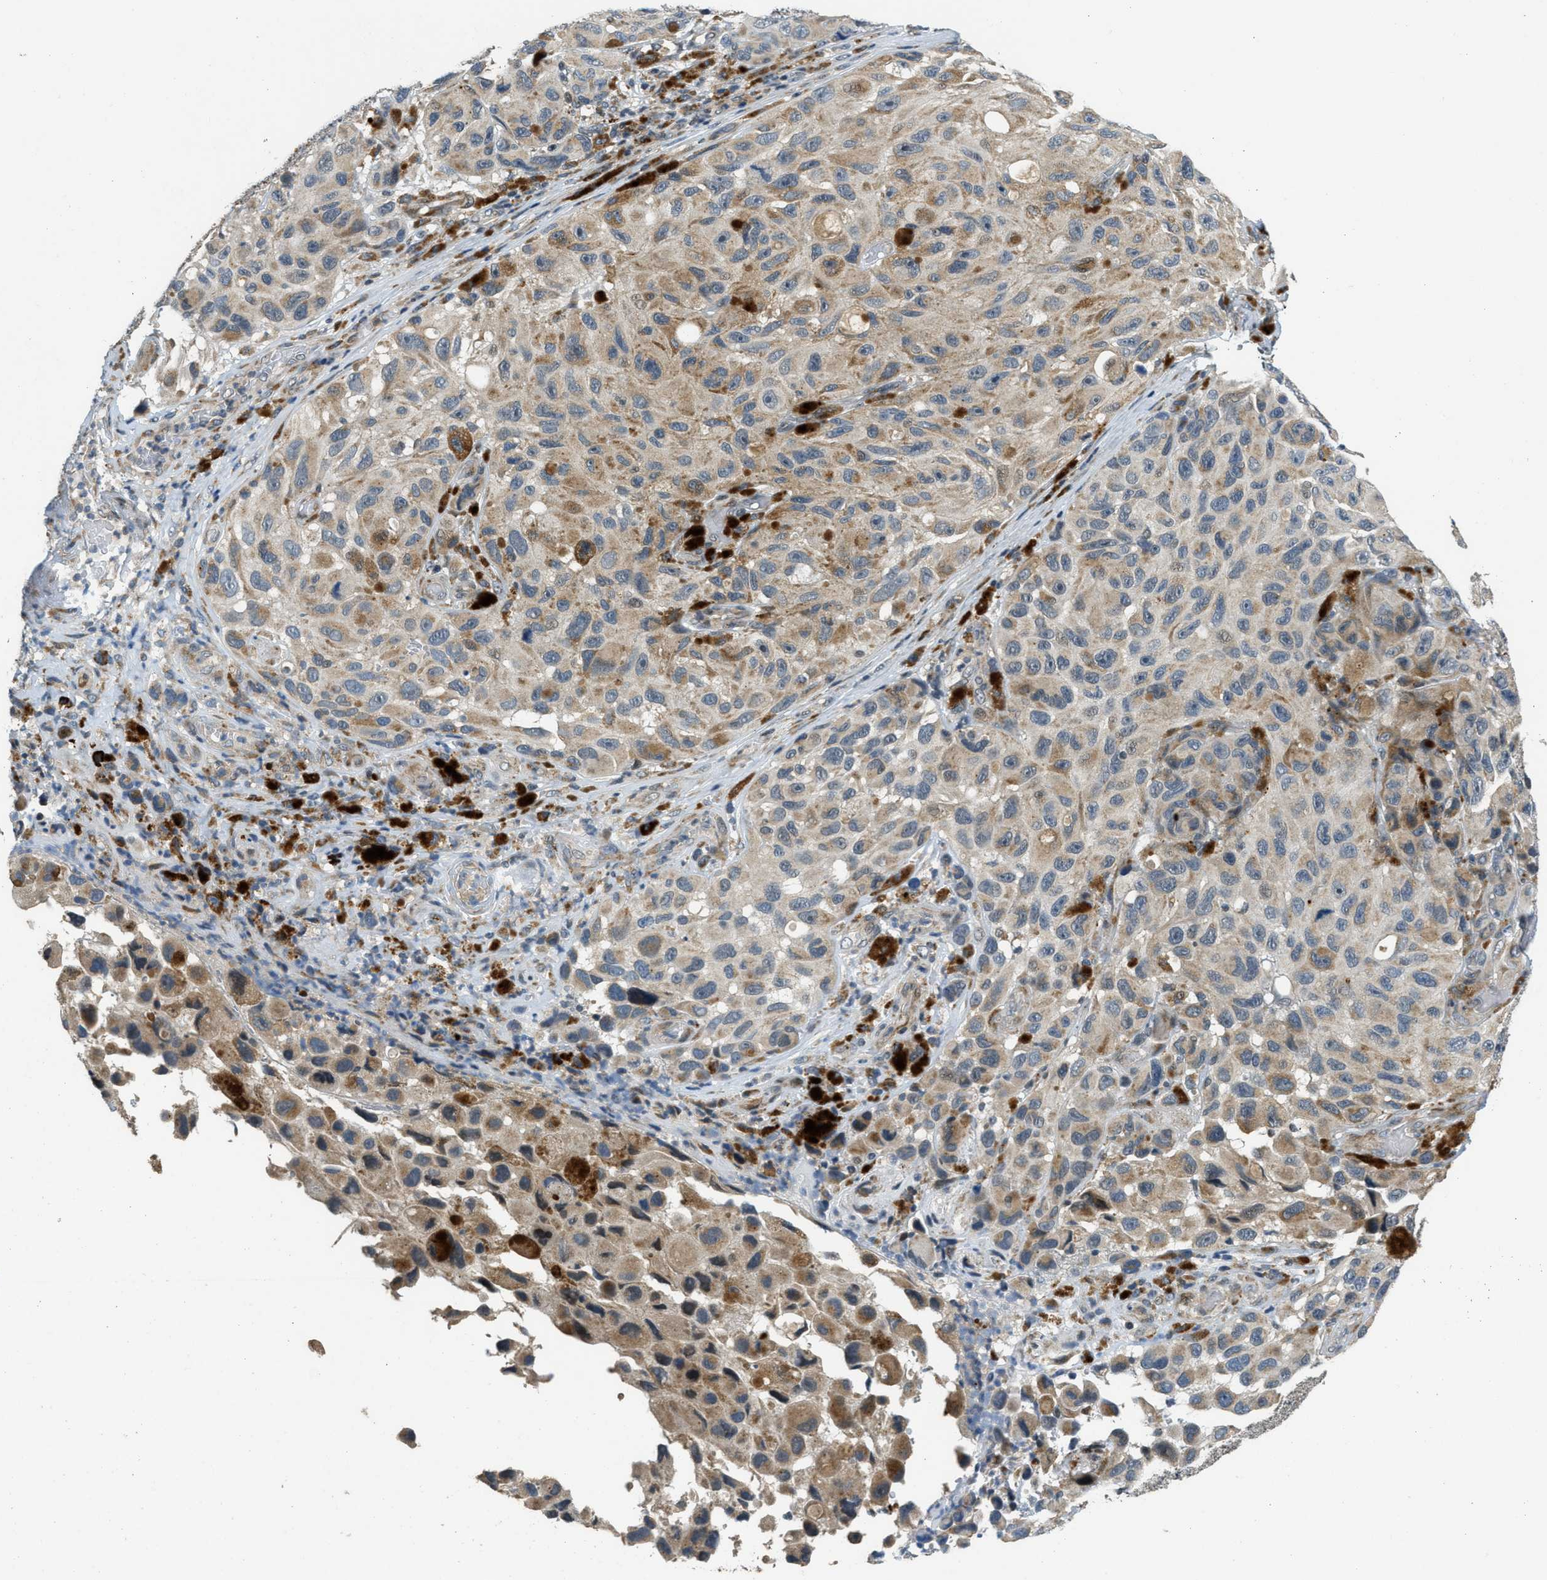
{"staining": {"intensity": "weak", "quantity": "25%-75%", "location": "cytoplasmic/membranous"}, "tissue": "melanoma", "cell_type": "Tumor cells", "image_type": "cancer", "snomed": [{"axis": "morphology", "description": "Malignant melanoma, NOS"}, {"axis": "topography", "description": "Skin"}], "caption": "Tumor cells display weak cytoplasmic/membranous staining in approximately 25%-75% of cells in malignant melanoma. The staining was performed using DAB (3,3'-diaminobenzidine), with brown indicating positive protein expression. Nuclei are stained blue with hematoxylin.", "gene": "HERC2", "patient": {"sex": "female", "age": 73}}